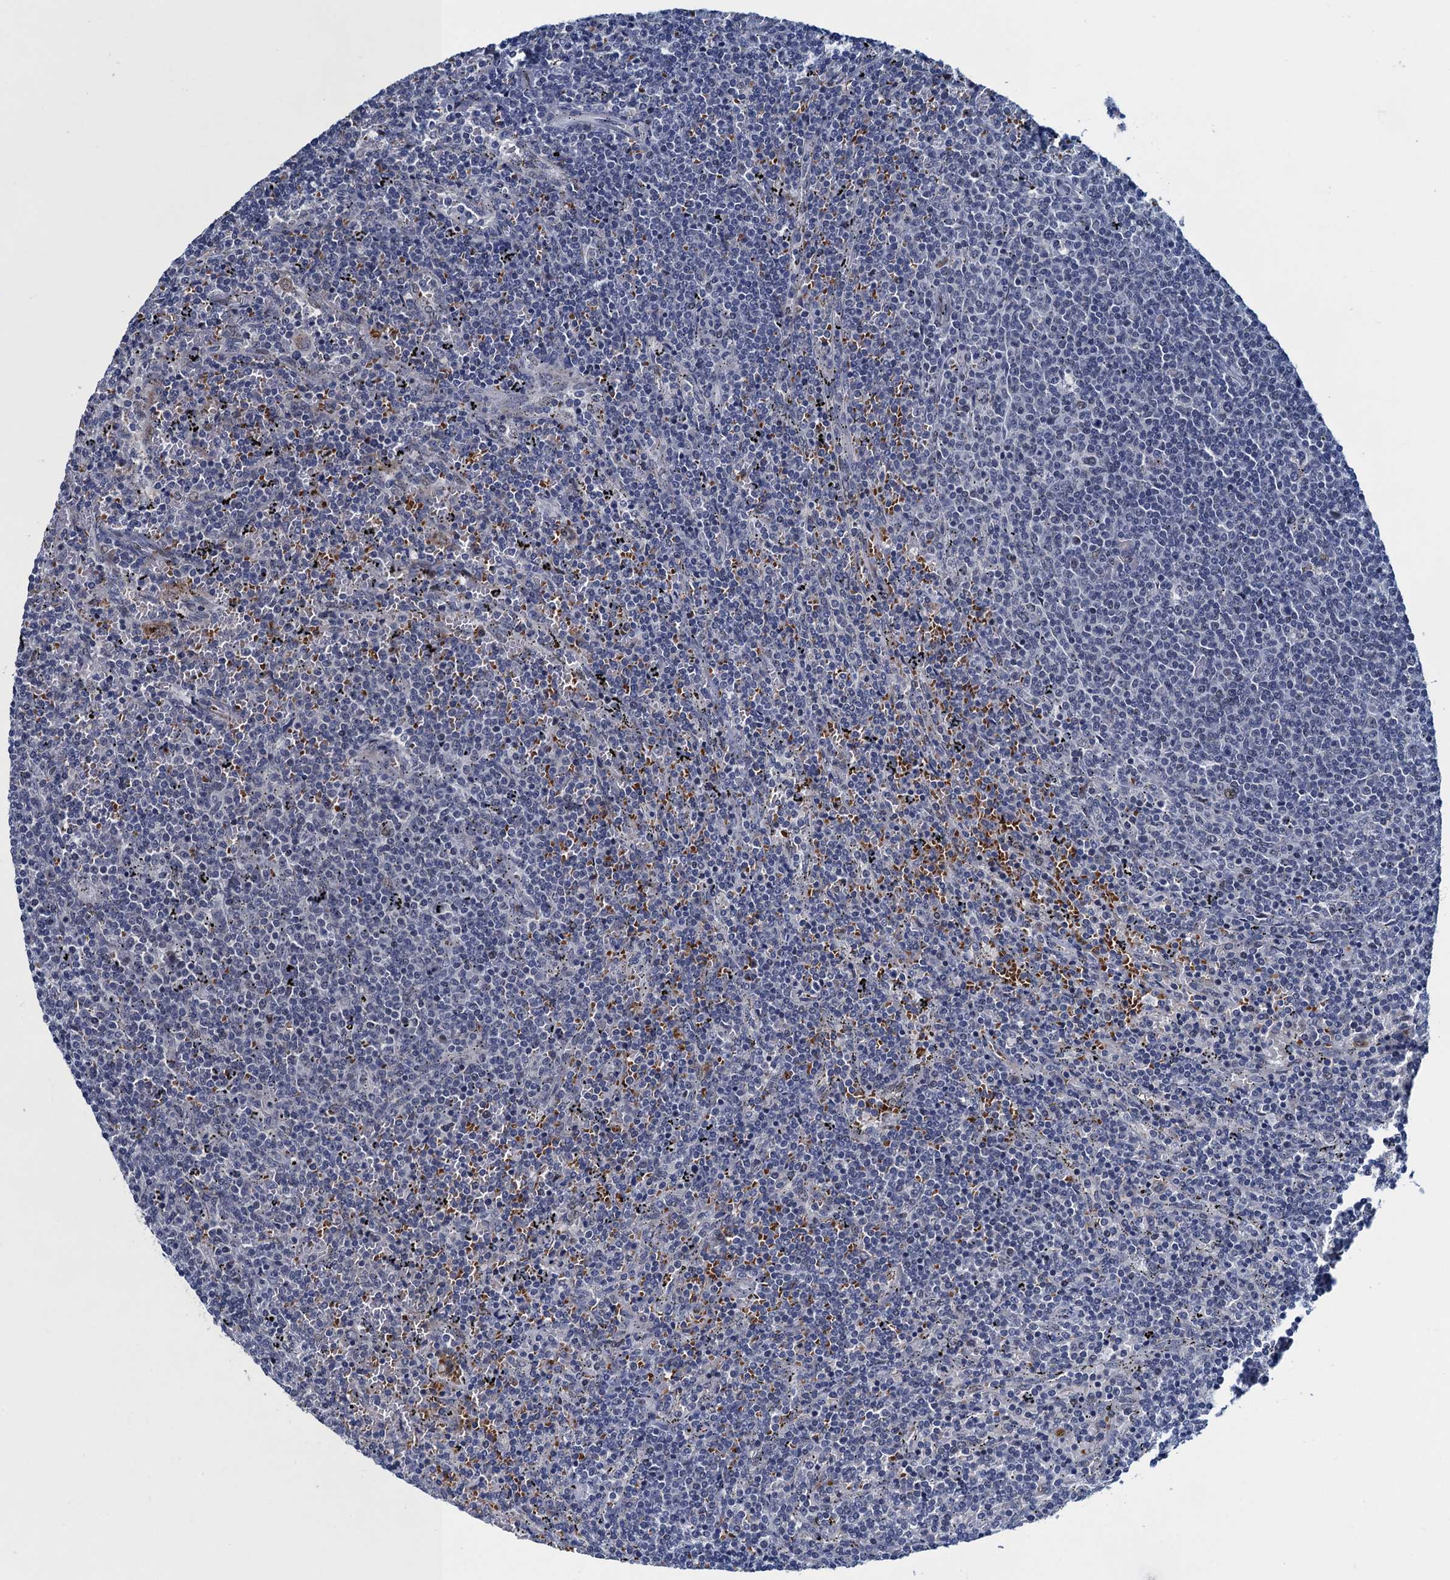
{"staining": {"intensity": "negative", "quantity": "none", "location": "none"}, "tissue": "lymphoma", "cell_type": "Tumor cells", "image_type": "cancer", "snomed": [{"axis": "morphology", "description": "Malignant lymphoma, non-Hodgkin's type, Low grade"}, {"axis": "topography", "description": "Spleen"}], "caption": "An IHC histopathology image of lymphoma is shown. There is no staining in tumor cells of lymphoma.", "gene": "ATOSA", "patient": {"sex": "female", "age": 50}}